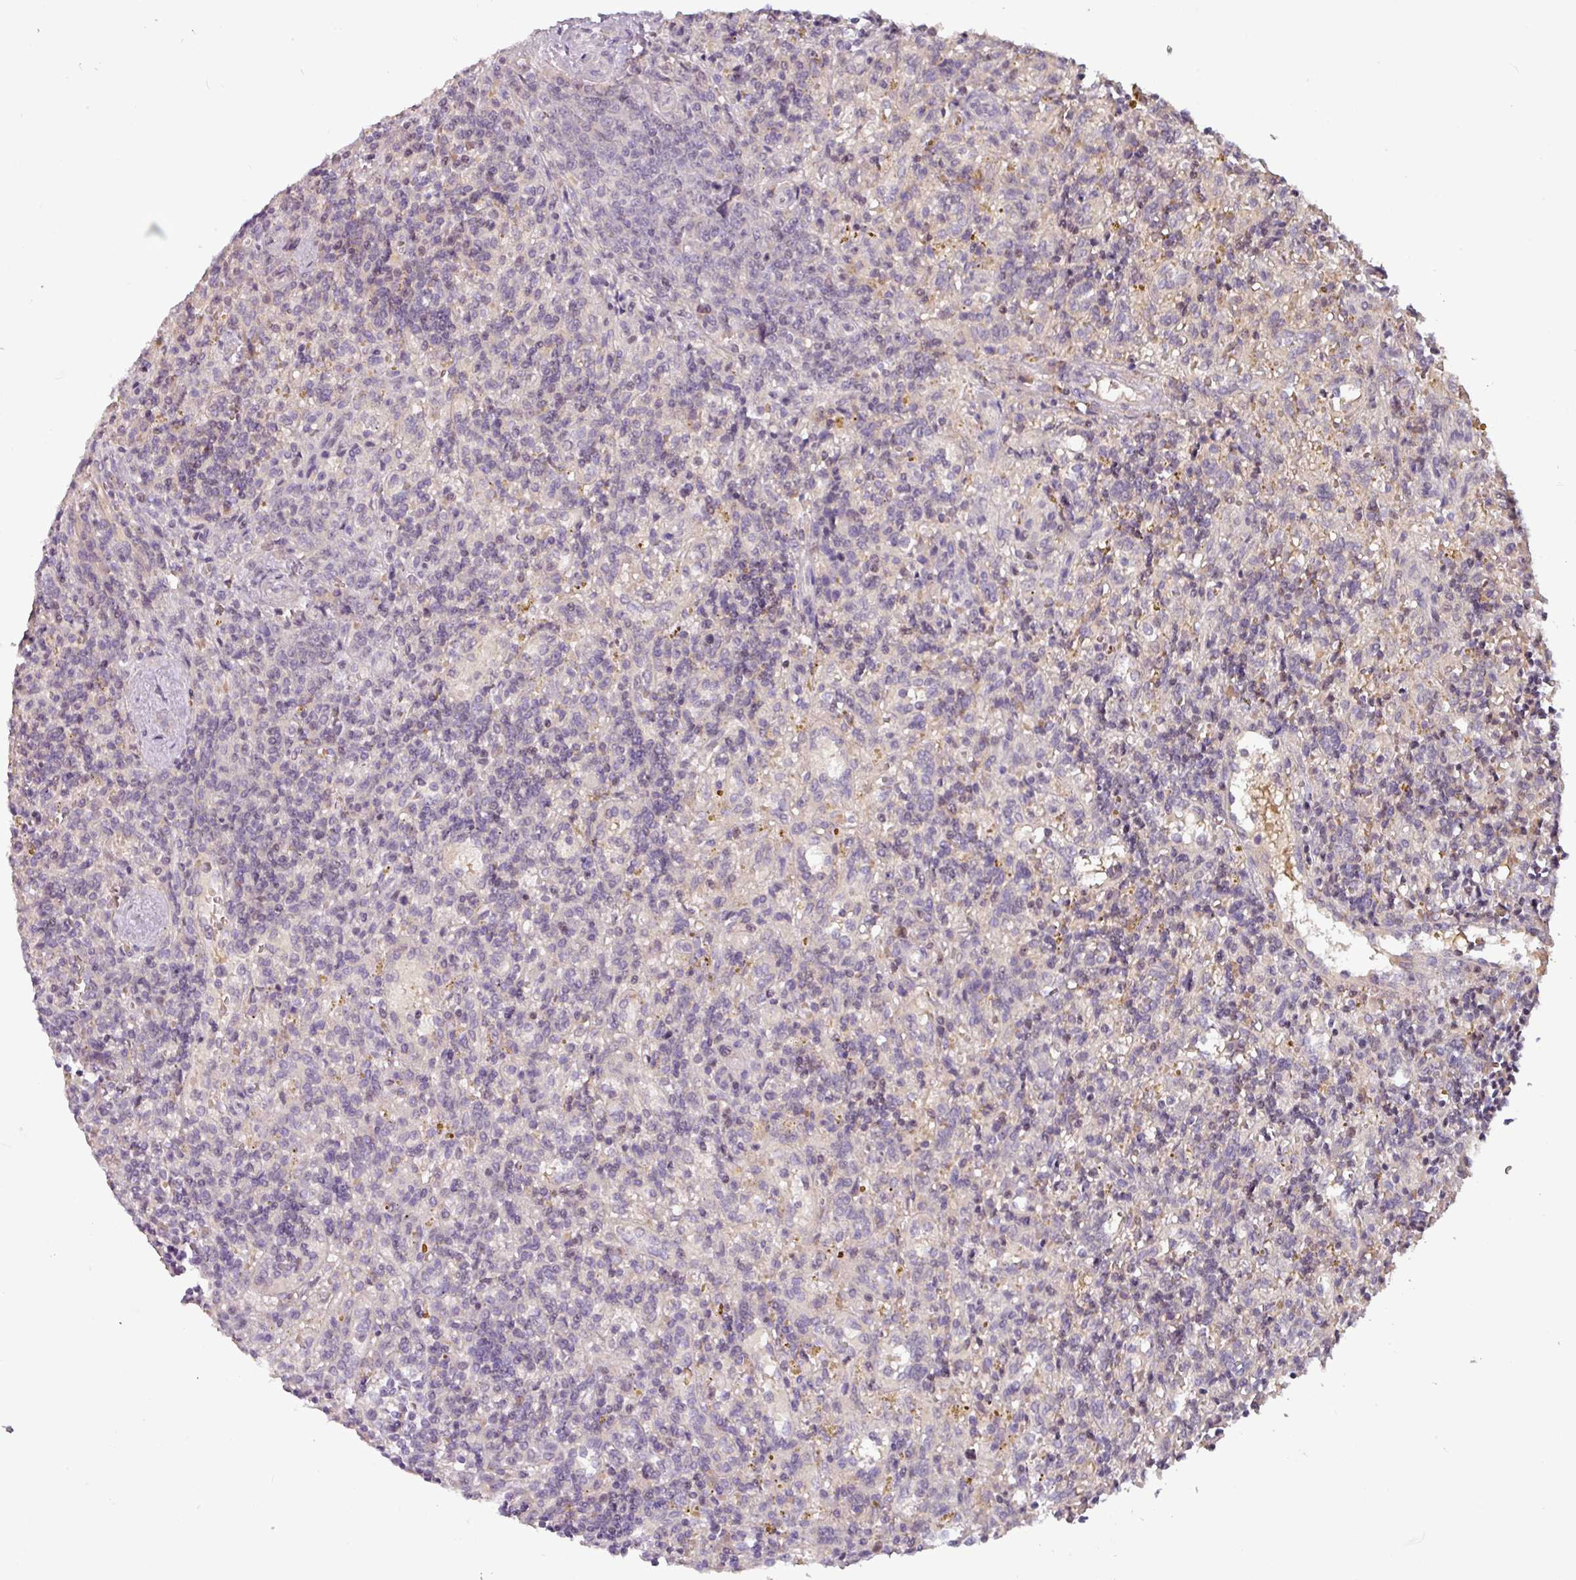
{"staining": {"intensity": "negative", "quantity": "none", "location": "none"}, "tissue": "lymphoma", "cell_type": "Tumor cells", "image_type": "cancer", "snomed": [{"axis": "morphology", "description": "Malignant lymphoma, non-Hodgkin's type, Low grade"}, {"axis": "topography", "description": "Spleen"}], "caption": "Immunohistochemical staining of human lymphoma displays no significant positivity in tumor cells.", "gene": "SLC5A10", "patient": {"sex": "male", "age": 67}}